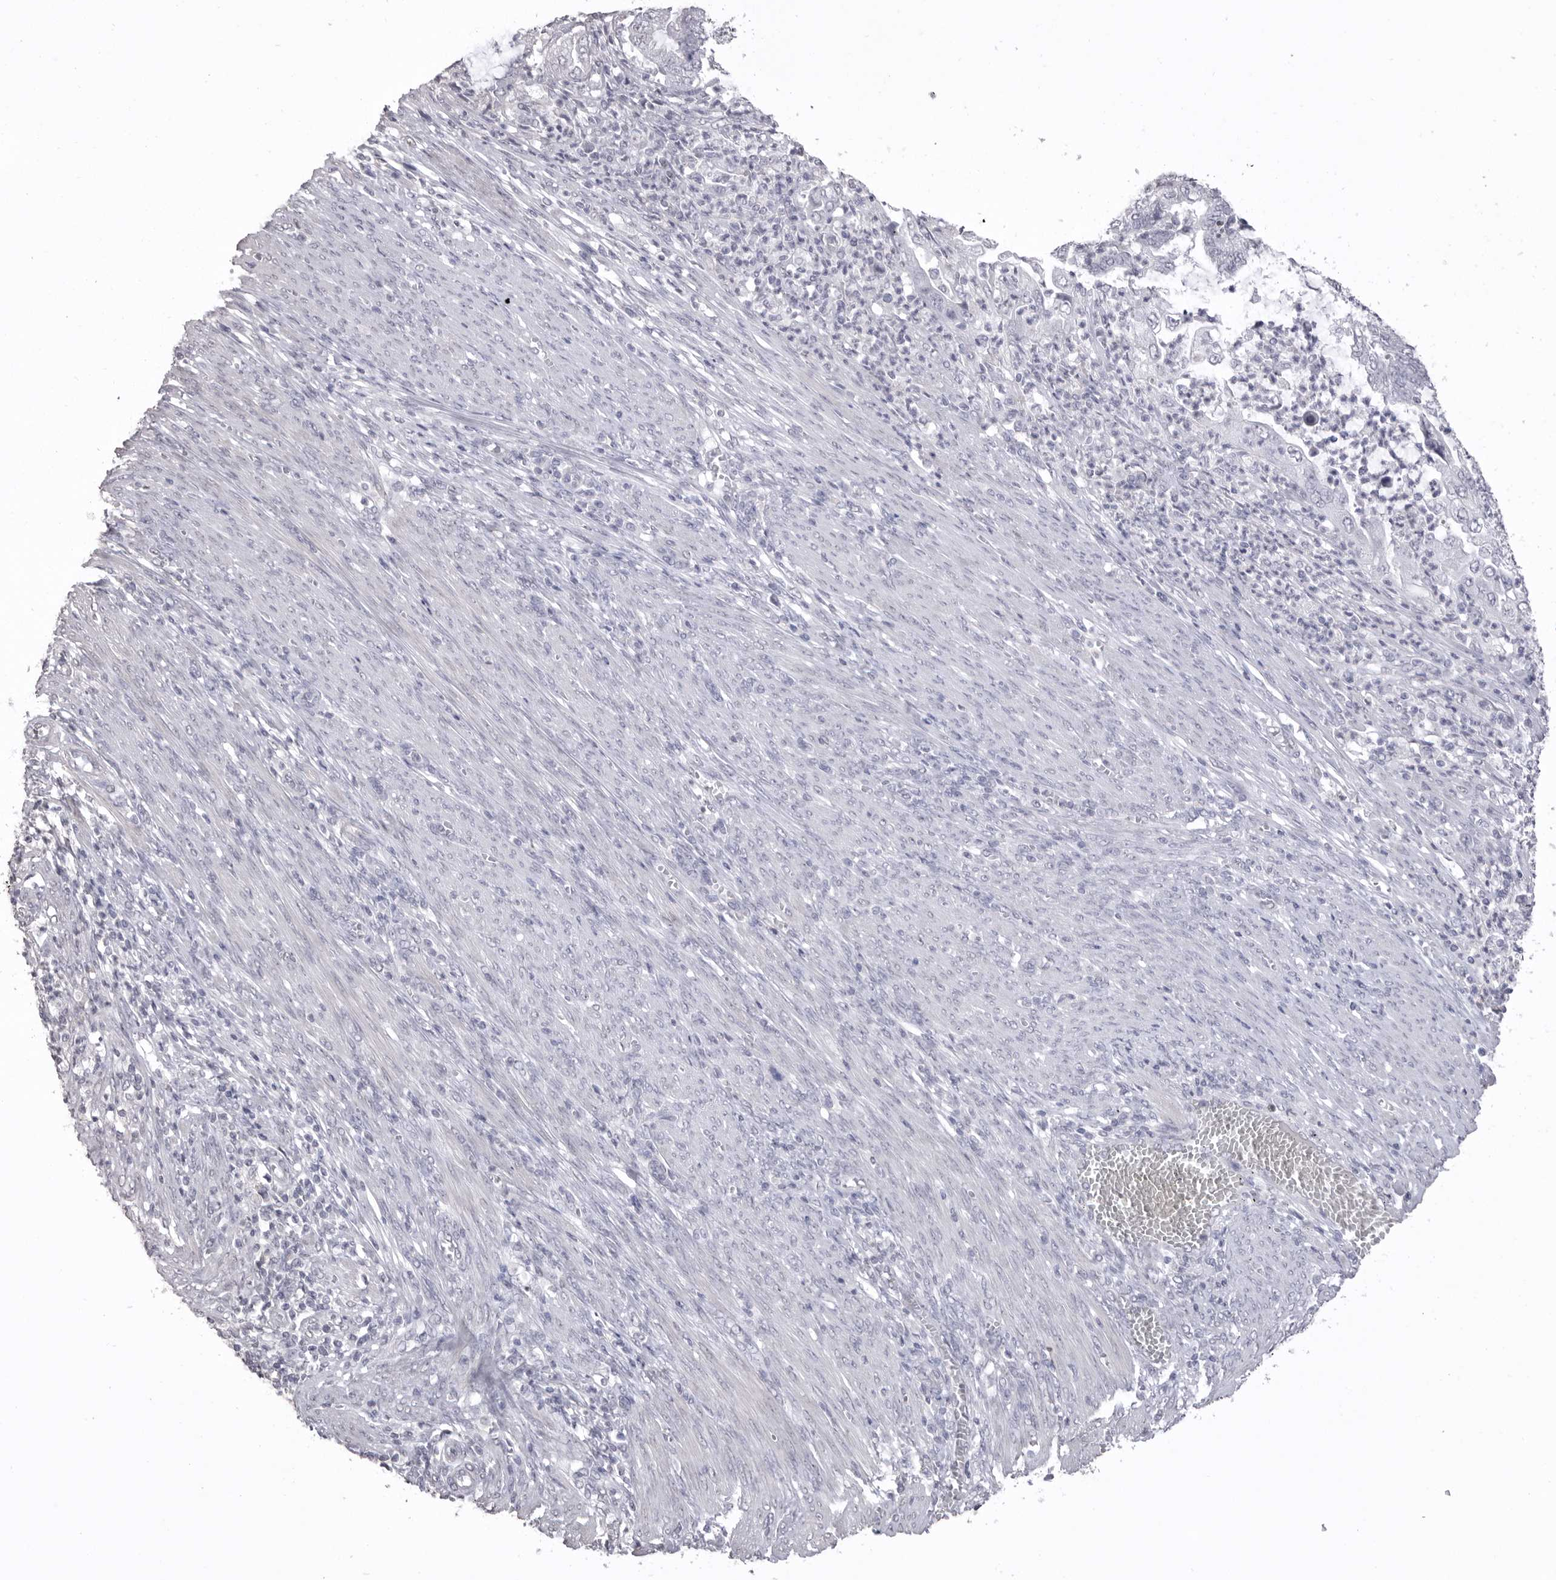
{"staining": {"intensity": "negative", "quantity": "none", "location": "none"}, "tissue": "endometrial cancer", "cell_type": "Tumor cells", "image_type": "cancer", "snomed": [{"axis": "morphology", "description": "Adenocarcinoma, NOS"}, {"axis": "topography", "description": "Endometrium"}], "caption": "Micrograph shows no protein positivity in tumor cells of endometrial cancer (adenocarcinoma) tissue. (DAB (3,3'-diaminobenzidine) immunohistochemistry (IHC) with hematoxylin counter stain).", "gene": "ICAM5", "patient": {"sex": "female", "age": 49}}